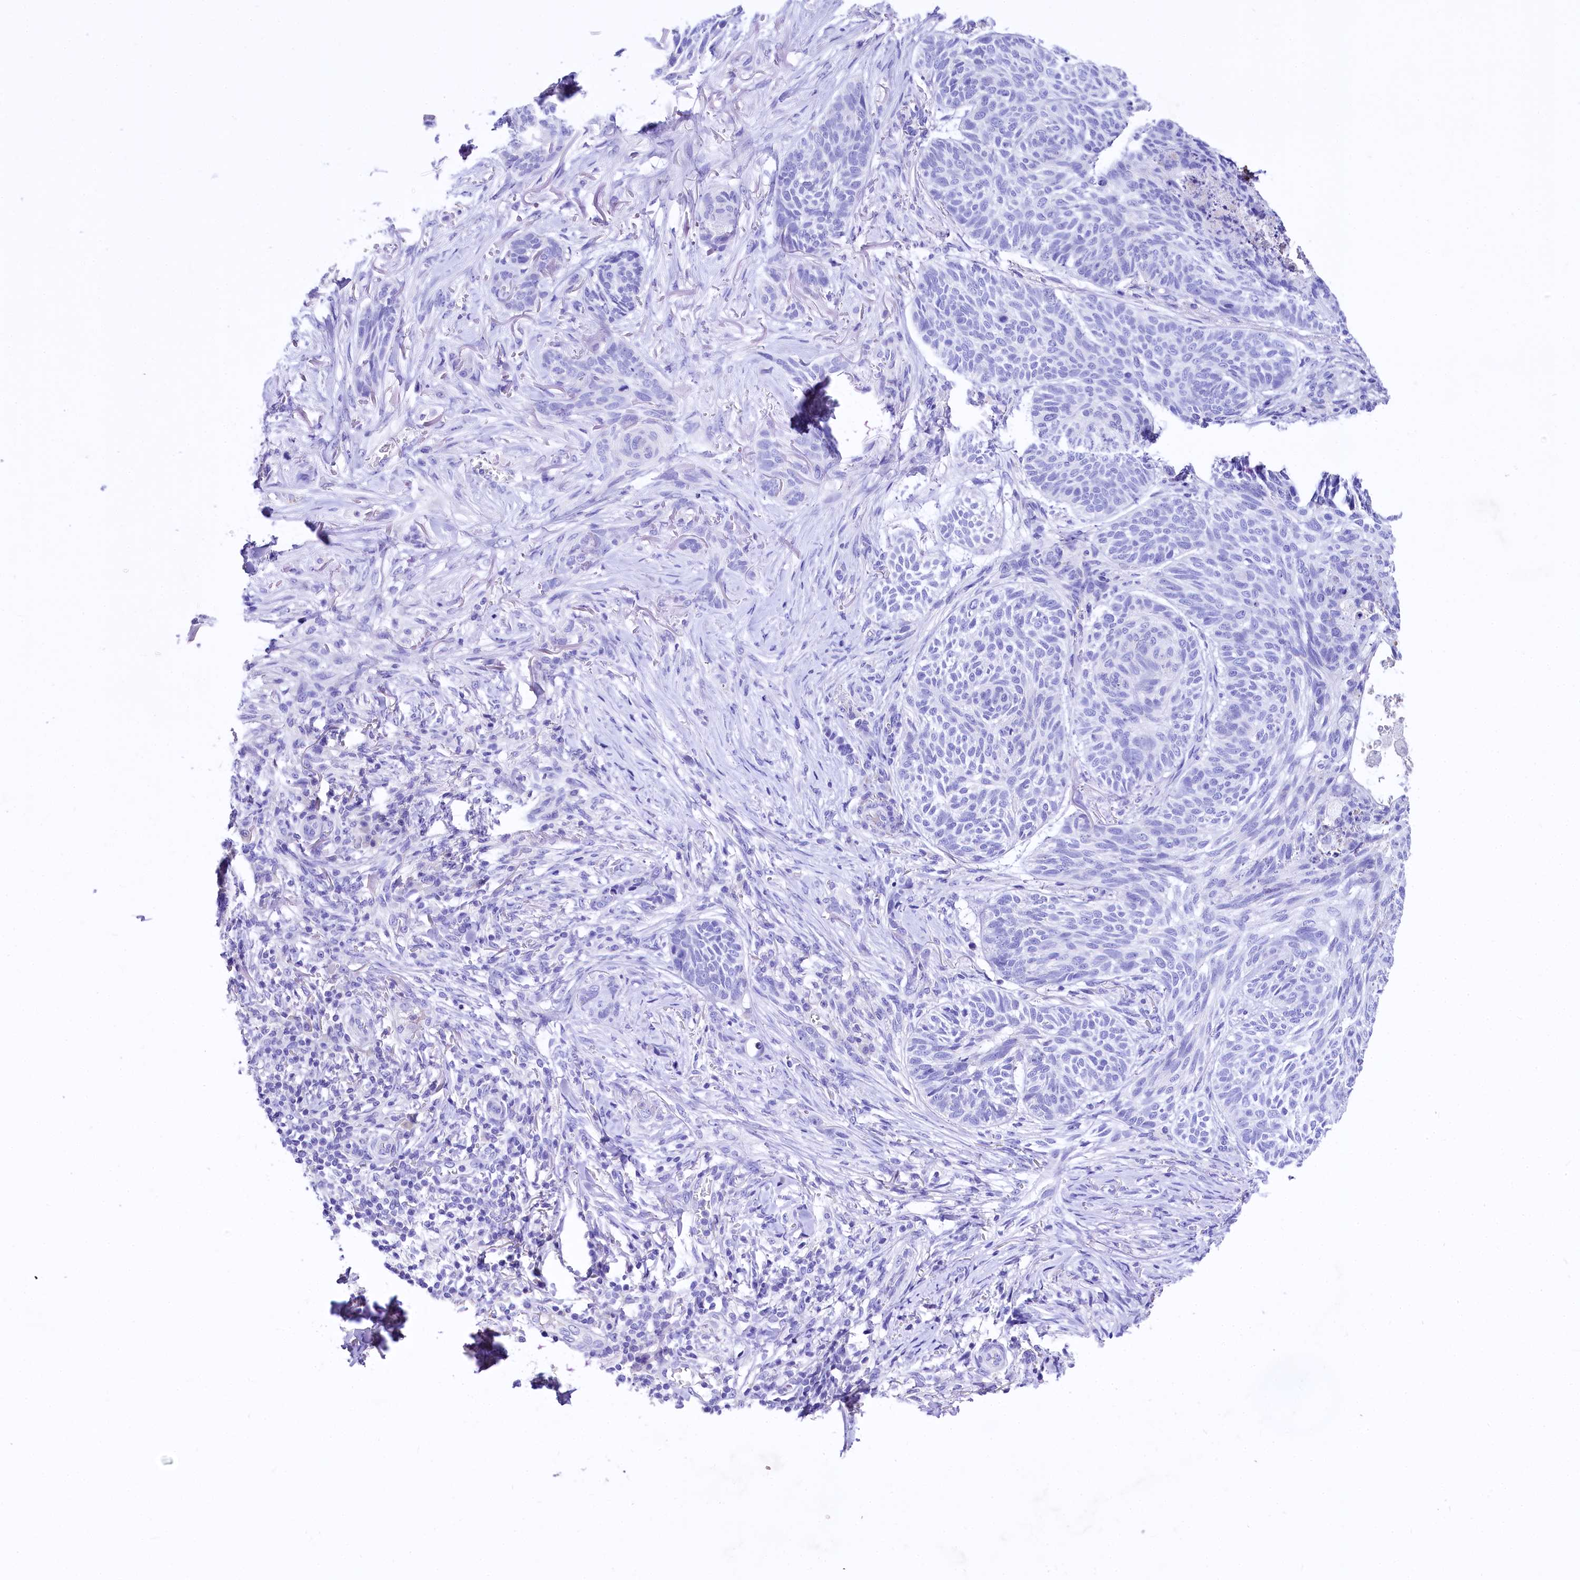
{"staining": {"intensity": "negative", "quantity": "none", "location": "none"}, "tissue": "skin cancer", "cell_type": "Tumor cells", "image_type": "cancer", "snomed": [{"axis": "morphology", "description": "Normal tissue, NOS"}, {"axis": "morphology", "description": "Basal cell carcinoma"}, {"axis": "topography", "description": "Skin"}], "caption": "Immunohistochemistry micrograph of neoplastic tissue: skin cancer (basal cell carcinoma) stained with DAB (3,3'-diaminobenzidine) exhibits no significant protein staining in tumor cells.", "gene": "A2ML1", "patient": {"sex": "male", "age": 66}}